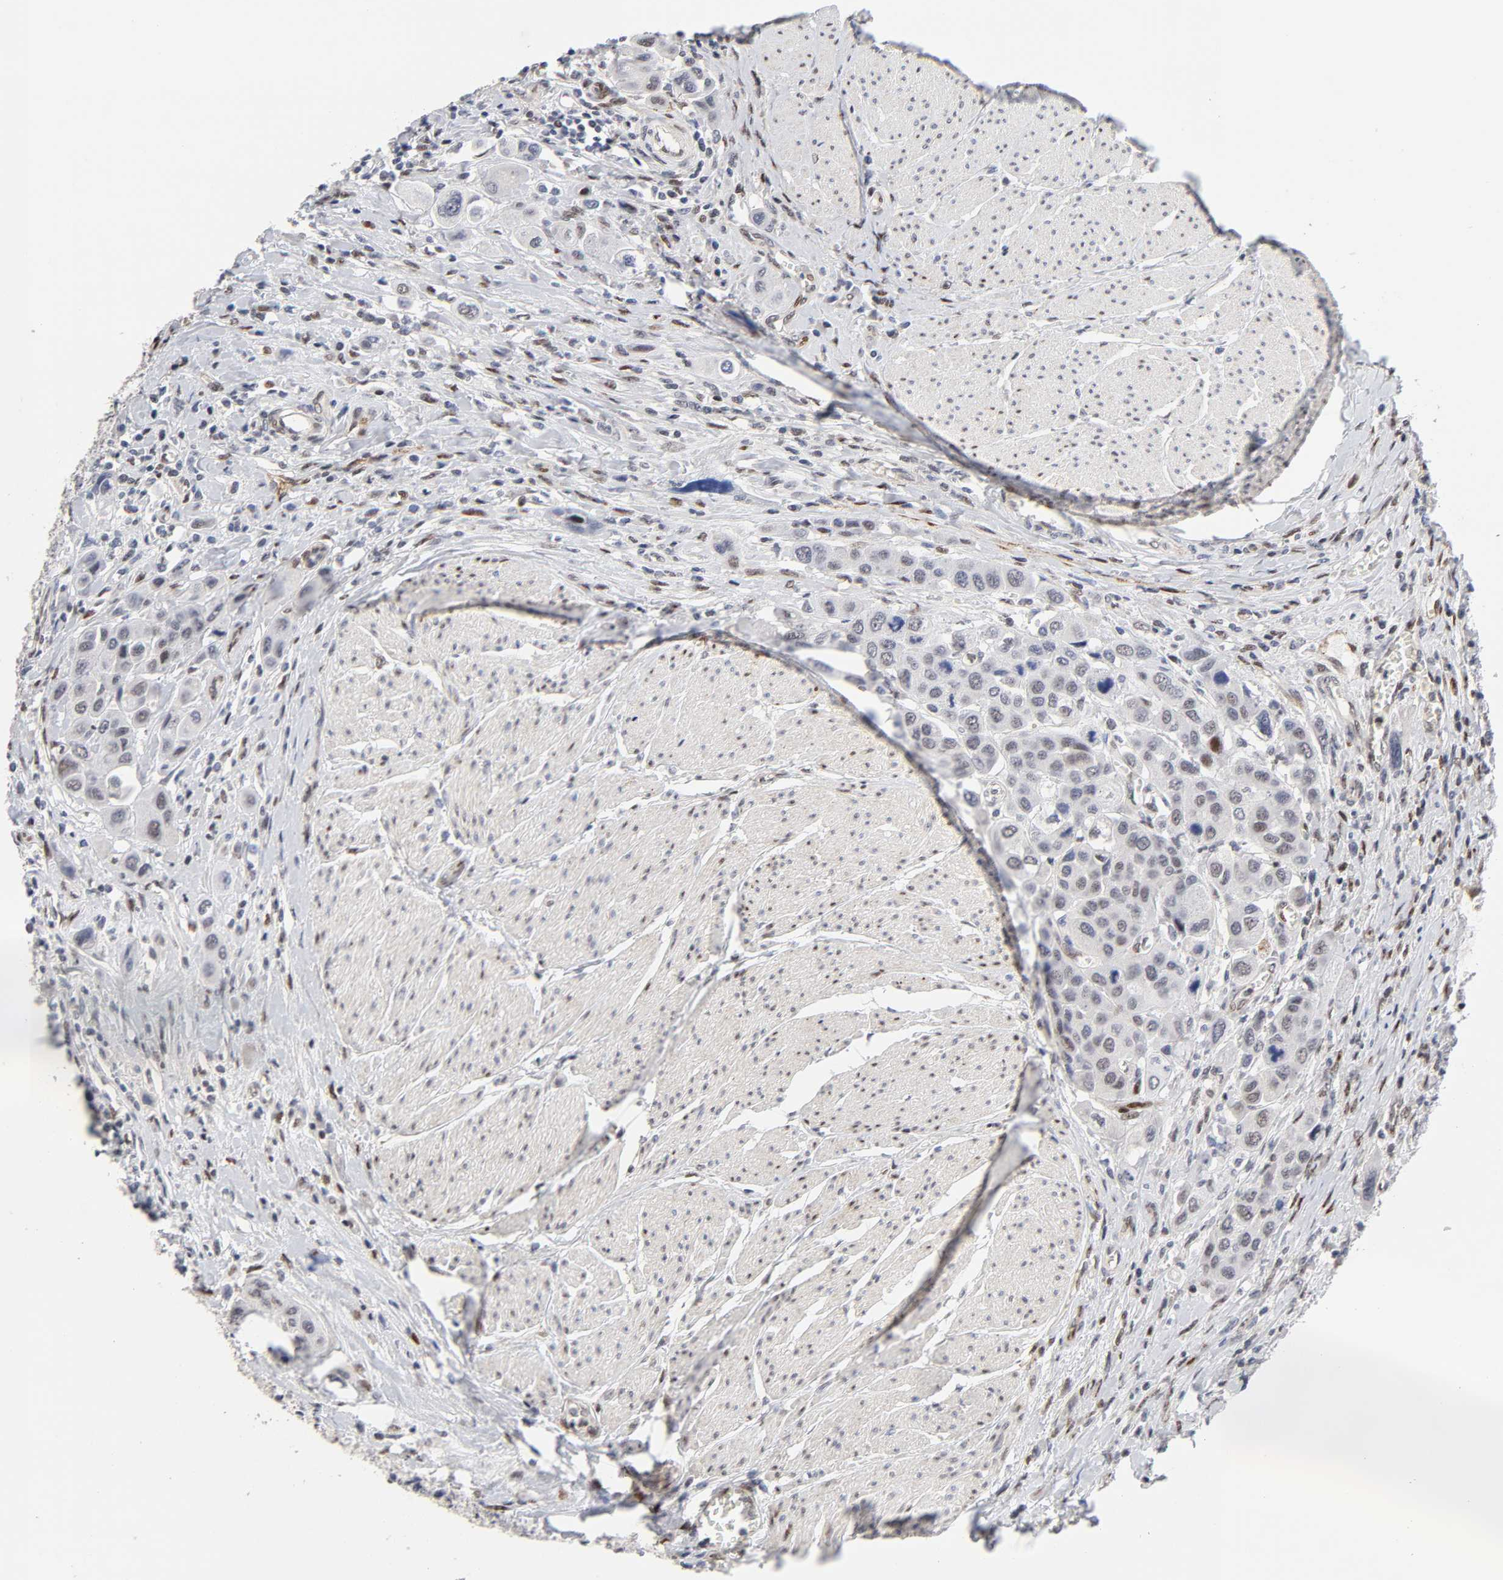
{"staining": {"intensity": "weak", "quantity": "<25%", "location": "nuclear"}, "tissue": "urothelial cancer", "cell_type": "Tumor cells", "image_type": "cancer", "snomed": [{"axis": "morphology", "description": "Urothelial carcinoma, High grade"}, {"axis": "topography", "description": "Urinary bladder"}], "caption": "High magnification brightfield microscopy of high-grade urothelial carcinoma stained with DAB (brown) and counterstained with hematoxylin (blue): tumor cells show no significant expression.", "gene": "STK38", "patient": {"sex": "male", "age": 50}}